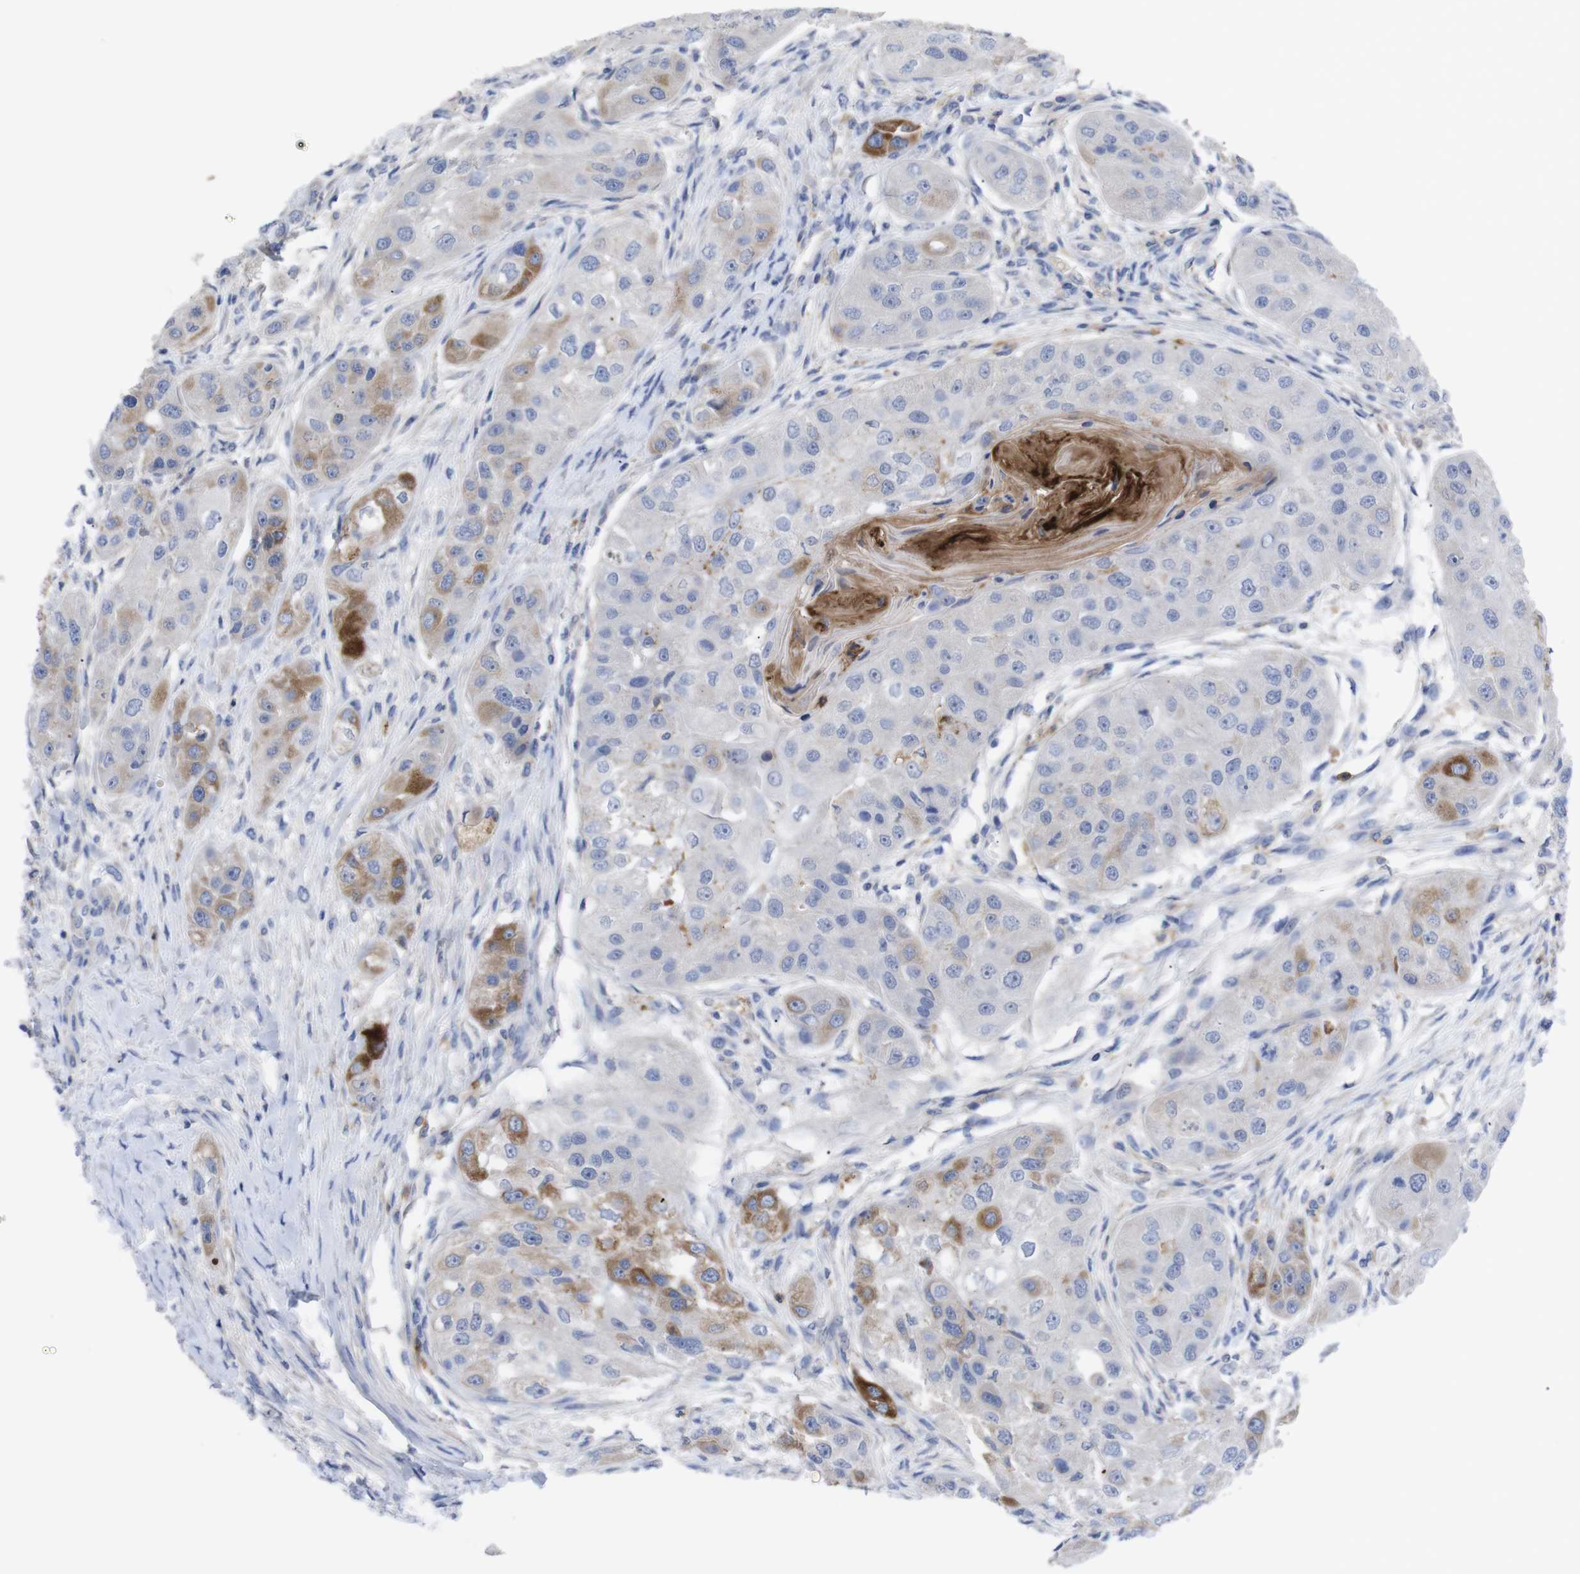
{"staining": {"intensity": "moderate", "quantity": "<25%", "location": "cytoplasmic/membranous"}, "tissue": "head and neck cancer", "cell_type": "Tumor cells", "image_type": "cancer", "snomed": [{"axis": "morphology", "description": "Normal tissue, NOS"}, {"axis": "morphology", "description": "Squamous cell carcinoma, NOS"}, {"axis": "topography", "description": "Skeletal muscle"}, {"axis": "topography", "description": "Head-Neck"}], "caption": "Squamous cell carcinoma (head and neck) was stained to show a protein in brown. There is low levels of moderate cytoplasmic/membranous positivity in about <25% of tumor cells. (brown staining indicates protein expression, while blue staining denotes nuclei).", "gene": "C5AR1", "patient": {"sex": "male", "age": 51}}